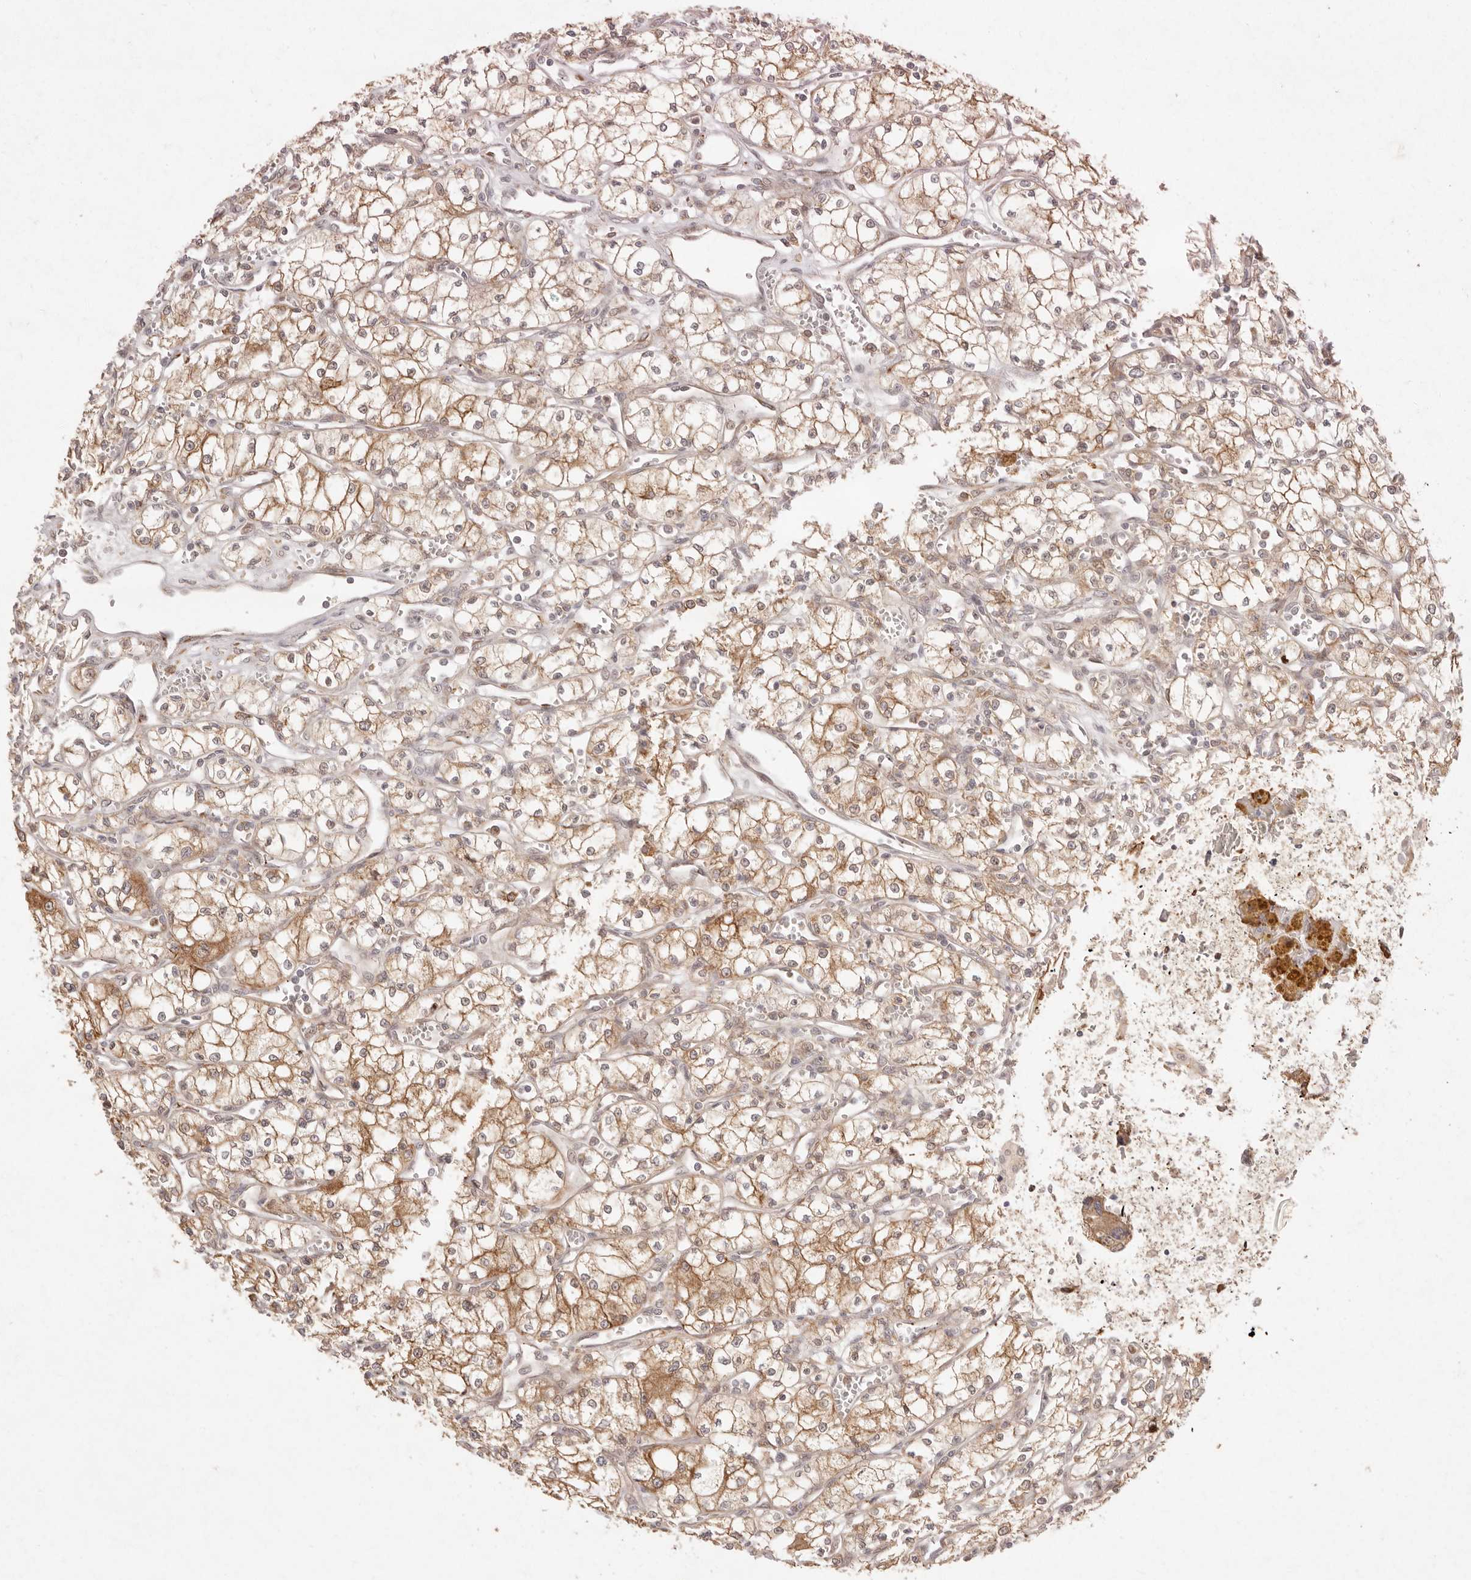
{"staining": {"intensity": "moderate", "quantity": ">75%", "location": "cytoplasmic/membranous"}, "tissue": "renal cancer", "cell_type": "Tumor cells", "image_type": "cancer", "snomed": [{"axis": "morphology", "description": "Adenocarcinoma, NOS"}, {"axis": "topography", "description": "Kidney"}], "caption": "A photomicrograph of human adenocarcinoma (renal) stained for a protein exhibits moderate cytoplasmic/membranous brown staining in tumor cells.", "gene": "C1orf127", "patient": {"sex": "male", "age": 59}}